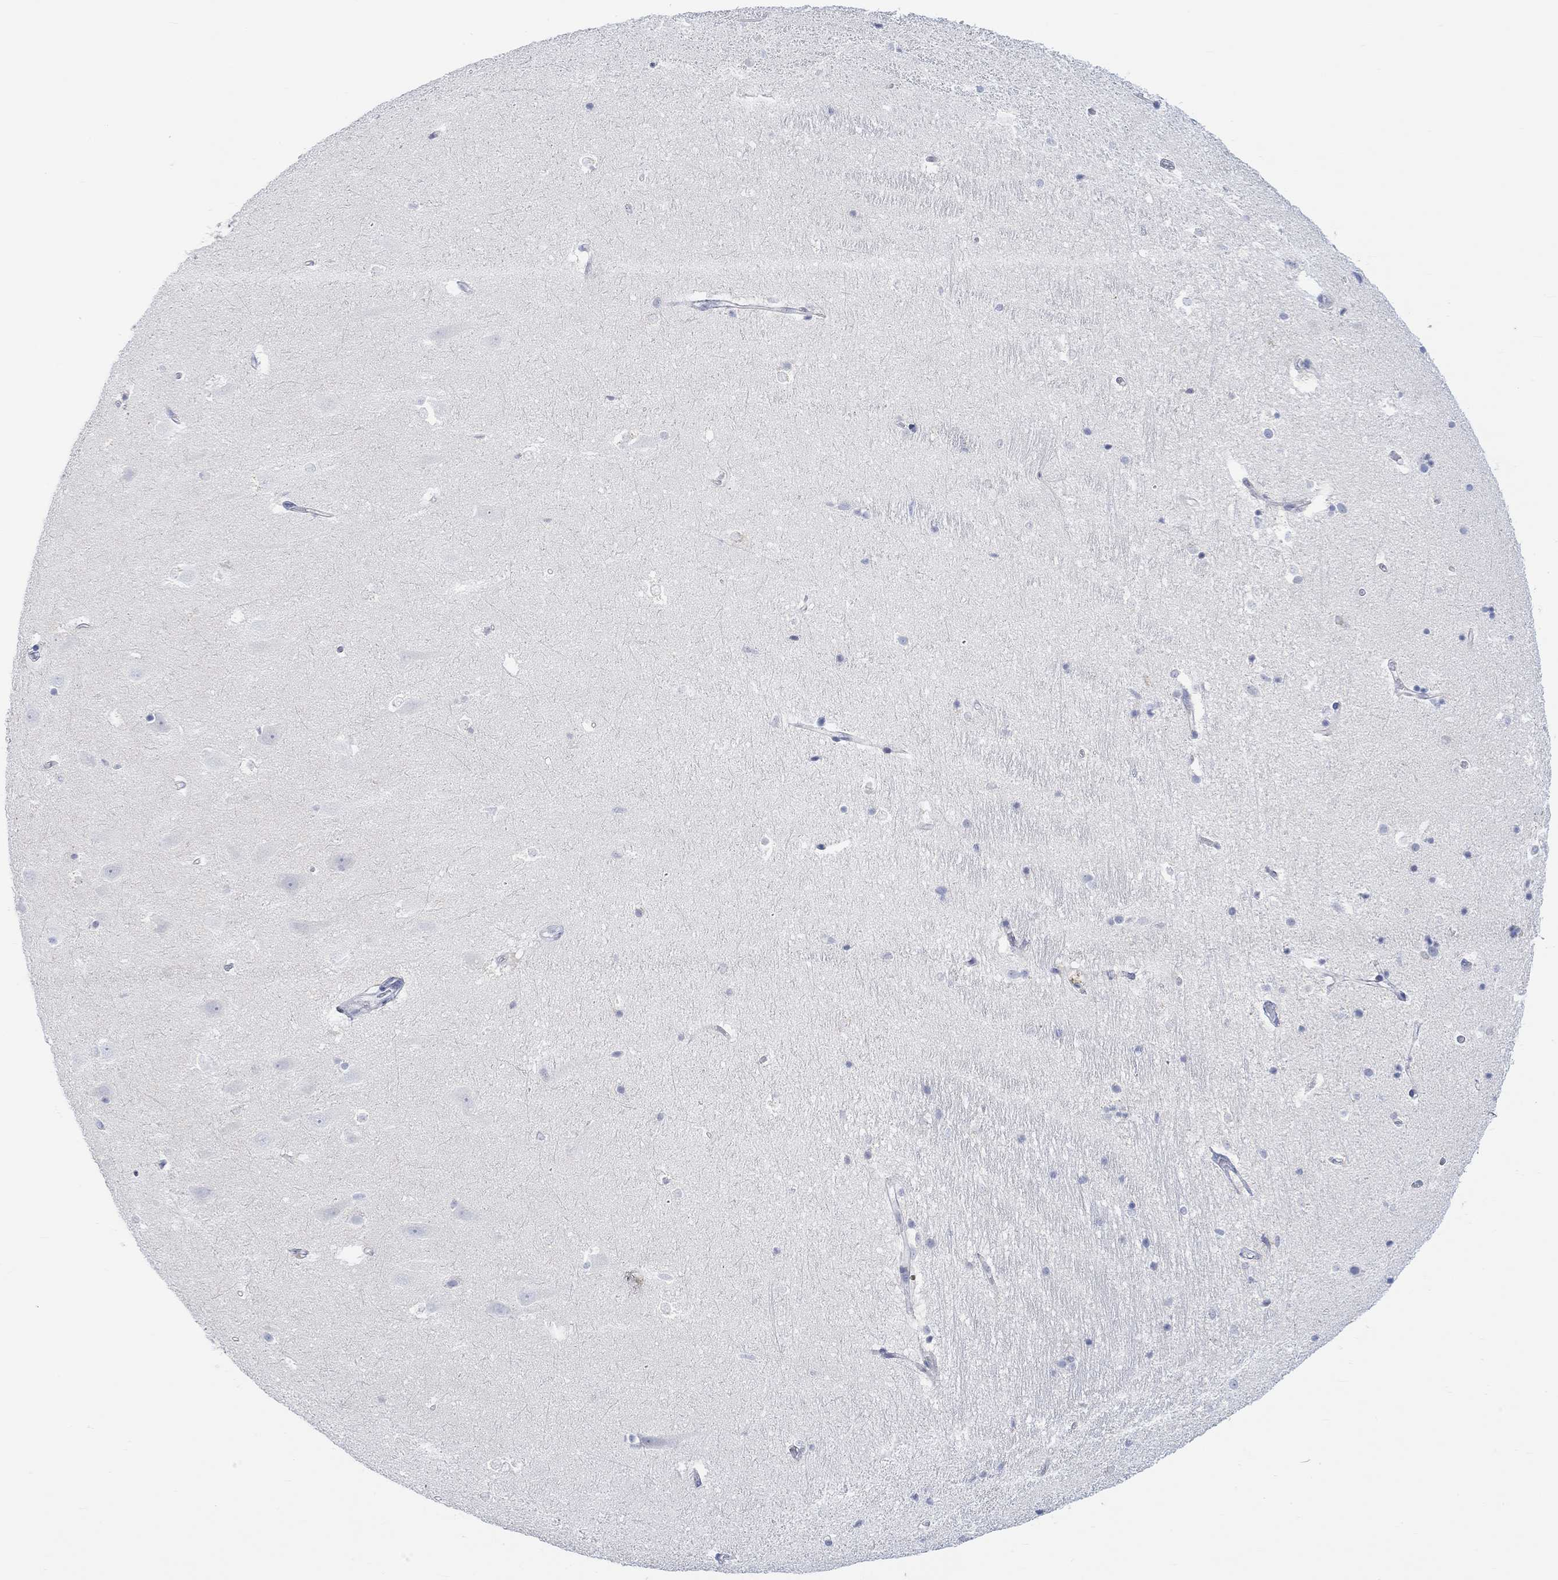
{"staining": {"intensity": "negative", "quantity": "none", "location": "none"}, "tissue": "hippocampus", "cell_type": "Glial cells", "image_type": "normal", "snomed": [{"axis": "morphology", "description": "Normal tissue, NOS"}, {"axis": "topography", "description": "Hippocampus"}], "caption": "DAB immunohistochemical staining of normal human hippocampus demonstrates no significant expression in glial cells.", "gene": "AK8", "patient": {"sex": "male", "age": 44}}